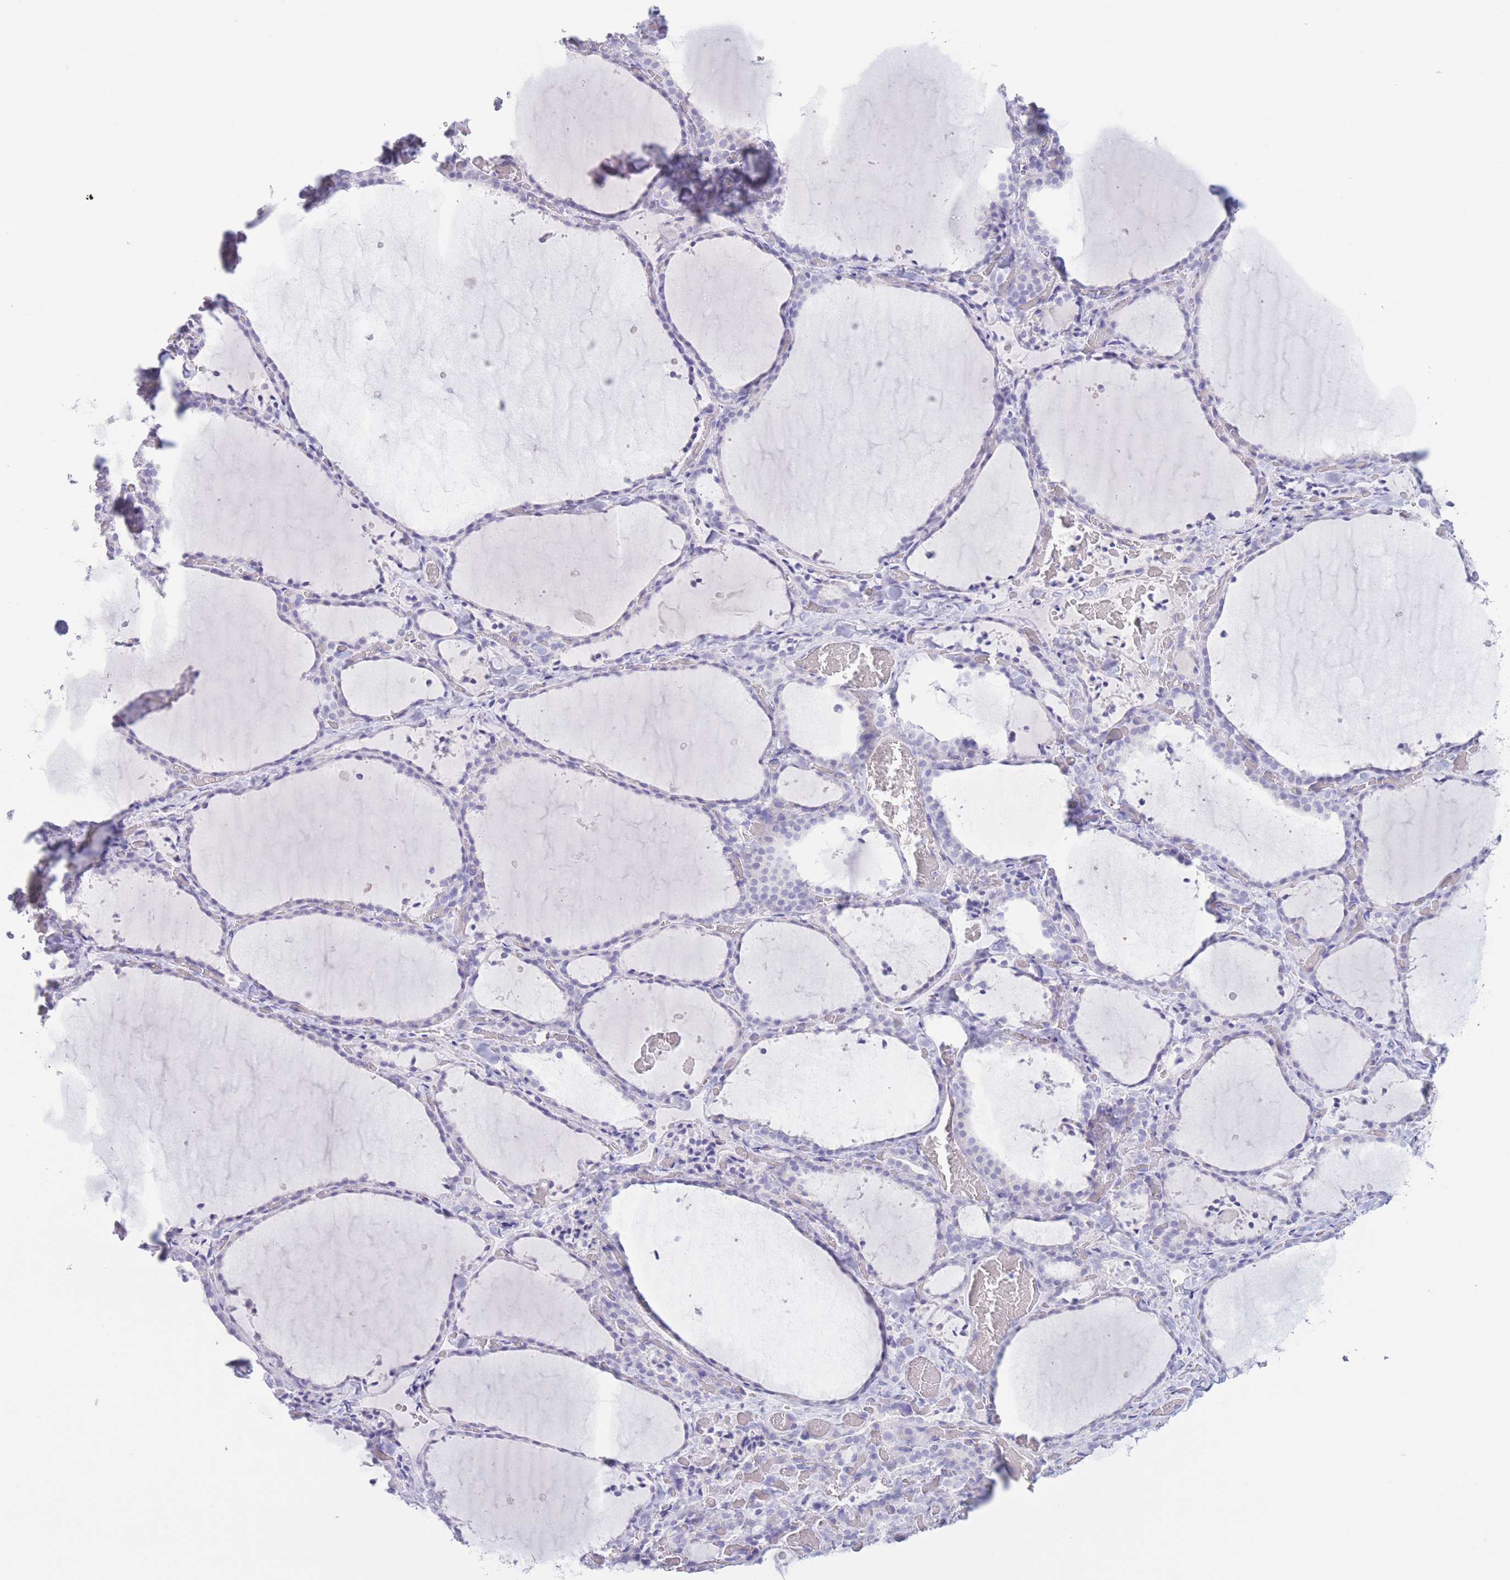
{"staining": {"intensity": "negative", "quantity": "none", "location": "none"}, "tissue": "thyroid gland", "cell_type": "Glandular cells", "image_type": "normal", "snomed": [{"axis": "morphology", "description": "Normal tissue, NOS"}, {"axis": "topography", "description": "Thyroid gland"}], "caption": "Histopathology image shows no protein staining in glandular cells of unremarkable thyroid gland.", "gene": "PKLR", "patient": {"sex": "female", "age": 22}}